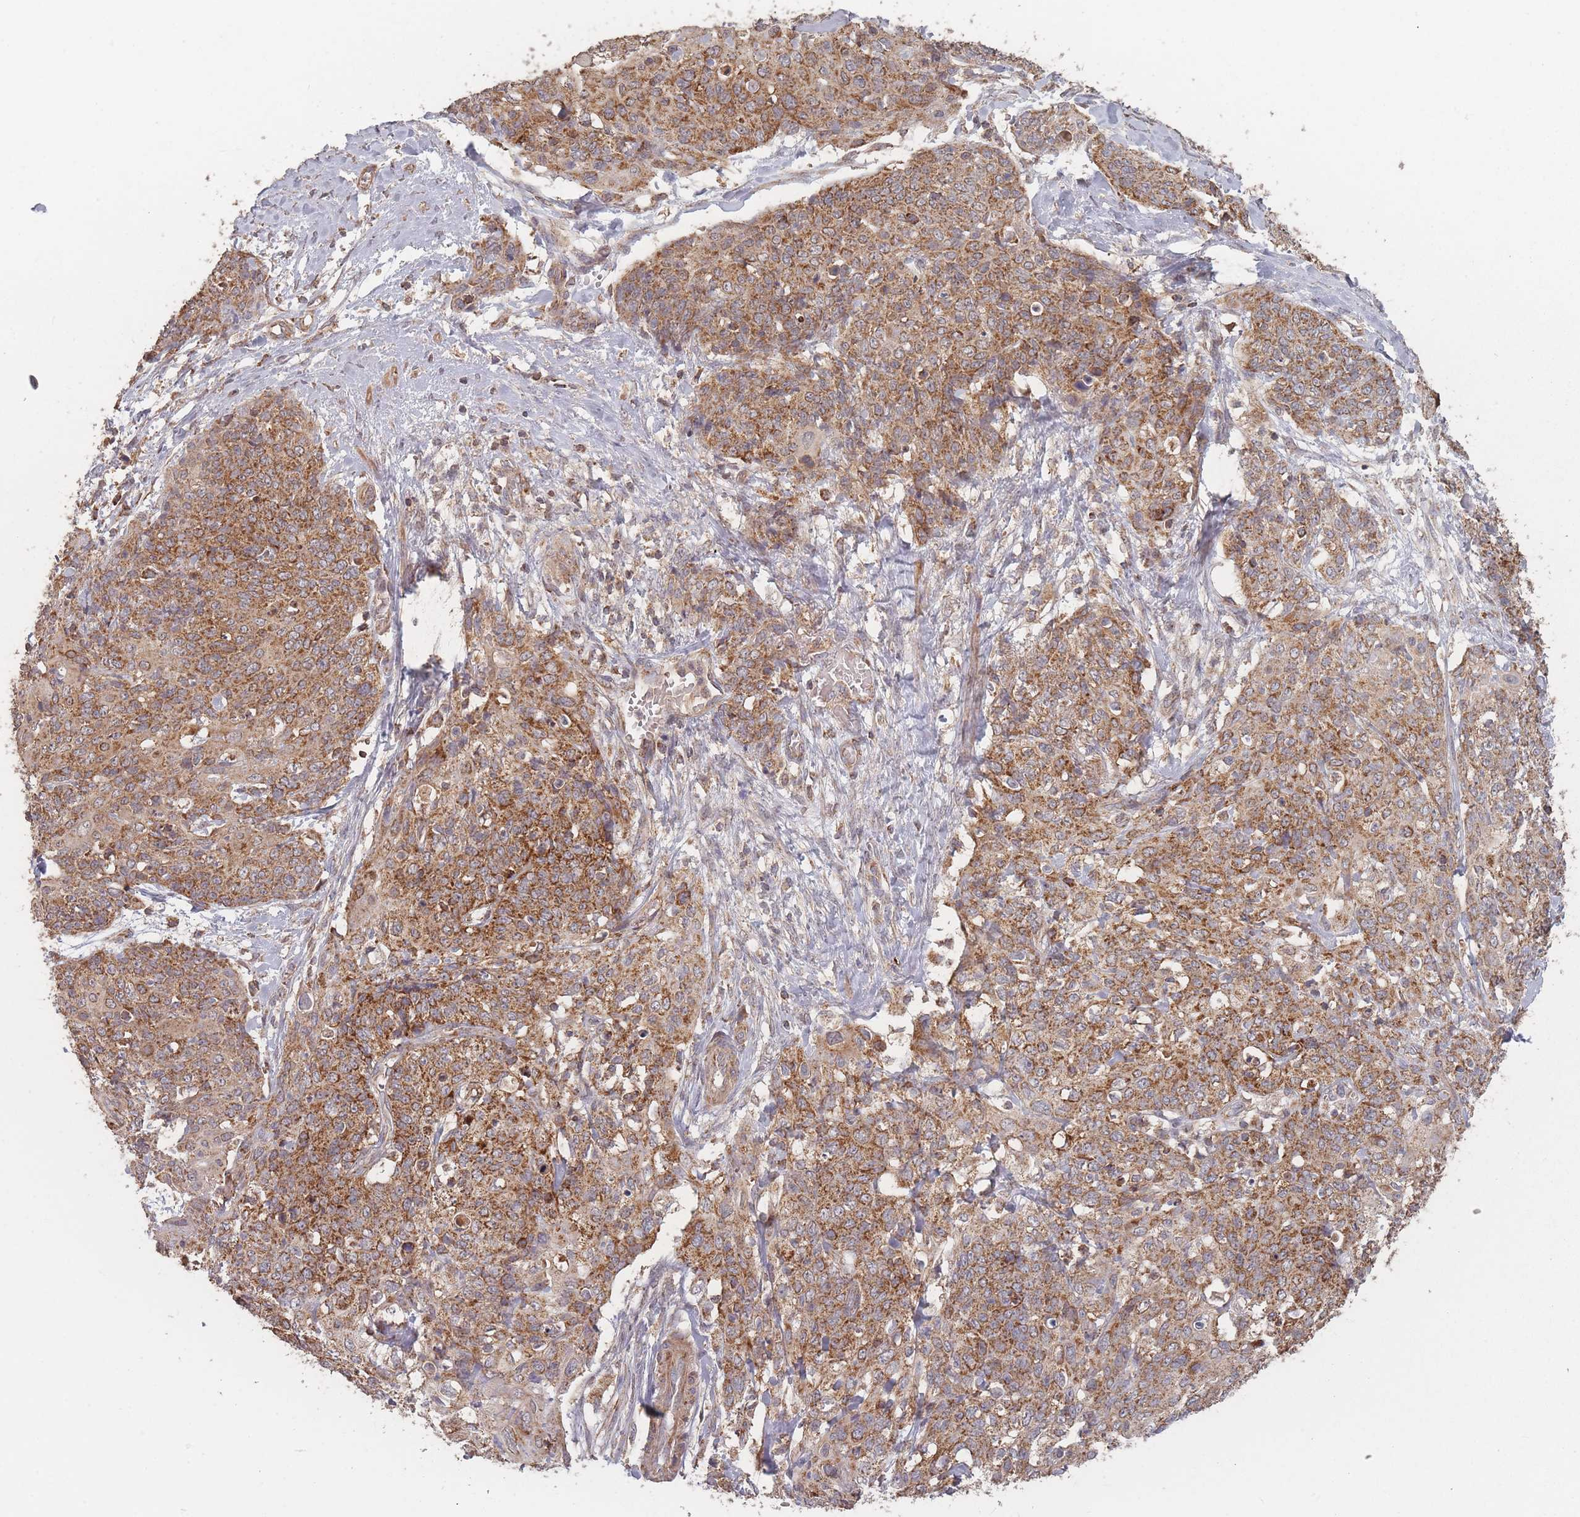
{"staining": {"intensity": "moderate", "quantity": ">75%", "location": "cytoplasmic/membranous"}, "tissue": "skin cancer", "cell_type": "Tumor cells", "image_type": "cancer", "snomed": [{"axis": "morphology", "description": "Squamous cell carcinoma, NOS"}, {"axis": "topography", "description": "Skin"}, {"axis": "topography", "description": "Vulva"}], "caption": "An immunohistochemistry (IHC) photomicrograph of neoplastic tissue is shown. Protein staining in brown shows moderate cytoplasmic/membranous positivity in skin cancer (squamous cell carcinoma) within tumor cells. (IHC, brightfield microscopy, high magnification).", "gene": "LYRM7", "patient": {"sex": "female", "age": 85}}